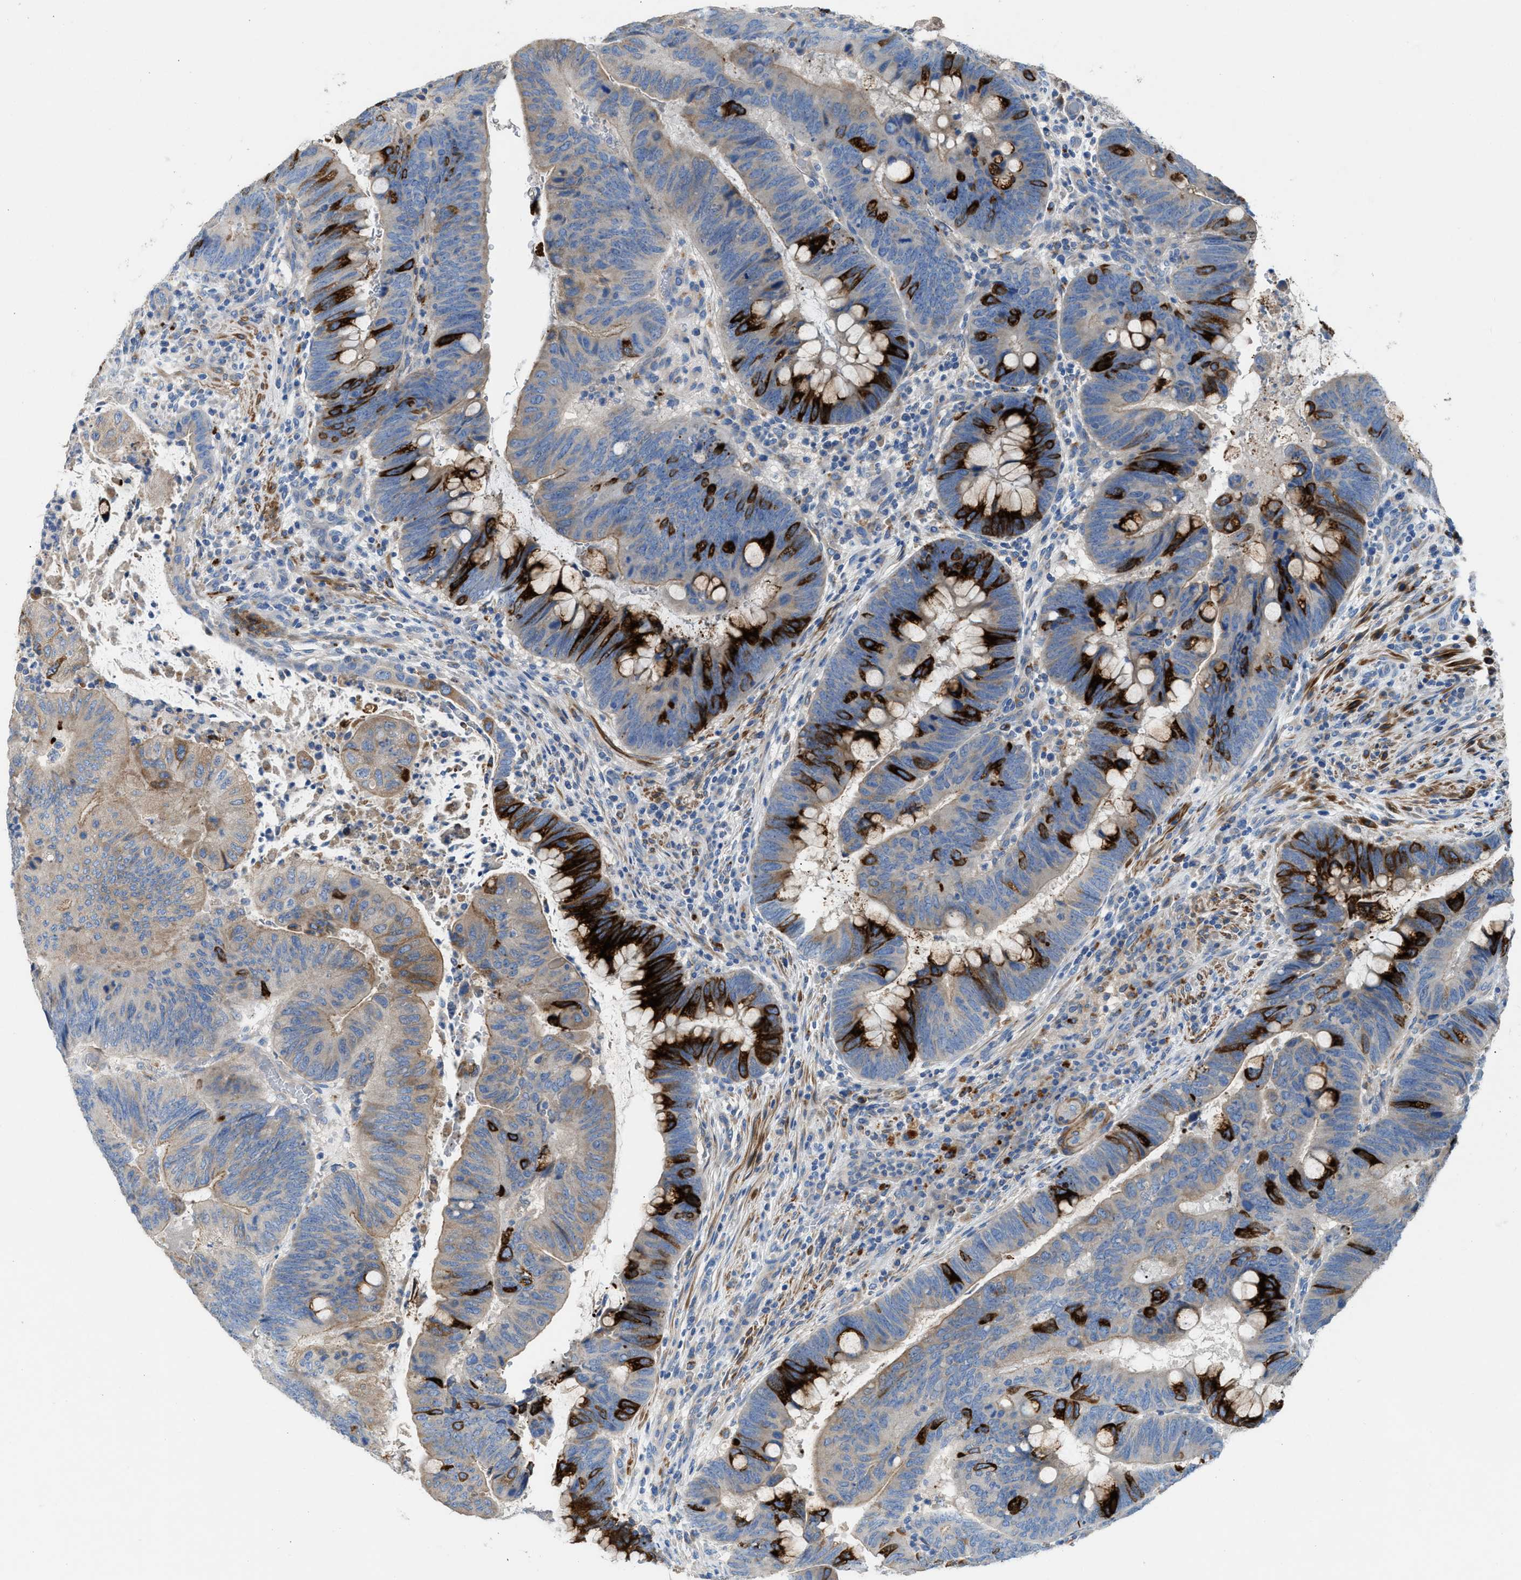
{"staining": {"intensity": "strong", "quantity": "25%-75%", "location": "cytoplasmic/membranous"}, "tissue": "colorectal cancer", "cell_type": "Tumor cells", "image_type": "cancer", "snomed": [{"axis": "morphology", "description": "Normal tissue, NOS"}, {"axis": "morphology", "description": "Adenocarcinoma, NOS"}, {"axis": "topography", "description": "Rectum"}, {"axis": "topography", "description": "Peripheral nerve tissue"}], "caption": "DAB (3,3'-diaminobenzidine) immunohistochemical staining of human adenocarcinoma (colorectal) reveals strong cytoplasmic/membranous protein positivity in about 25%-75% of tumor cells.", "gene": "AOAH", "patient": {"sex": "male", "age": 92}}